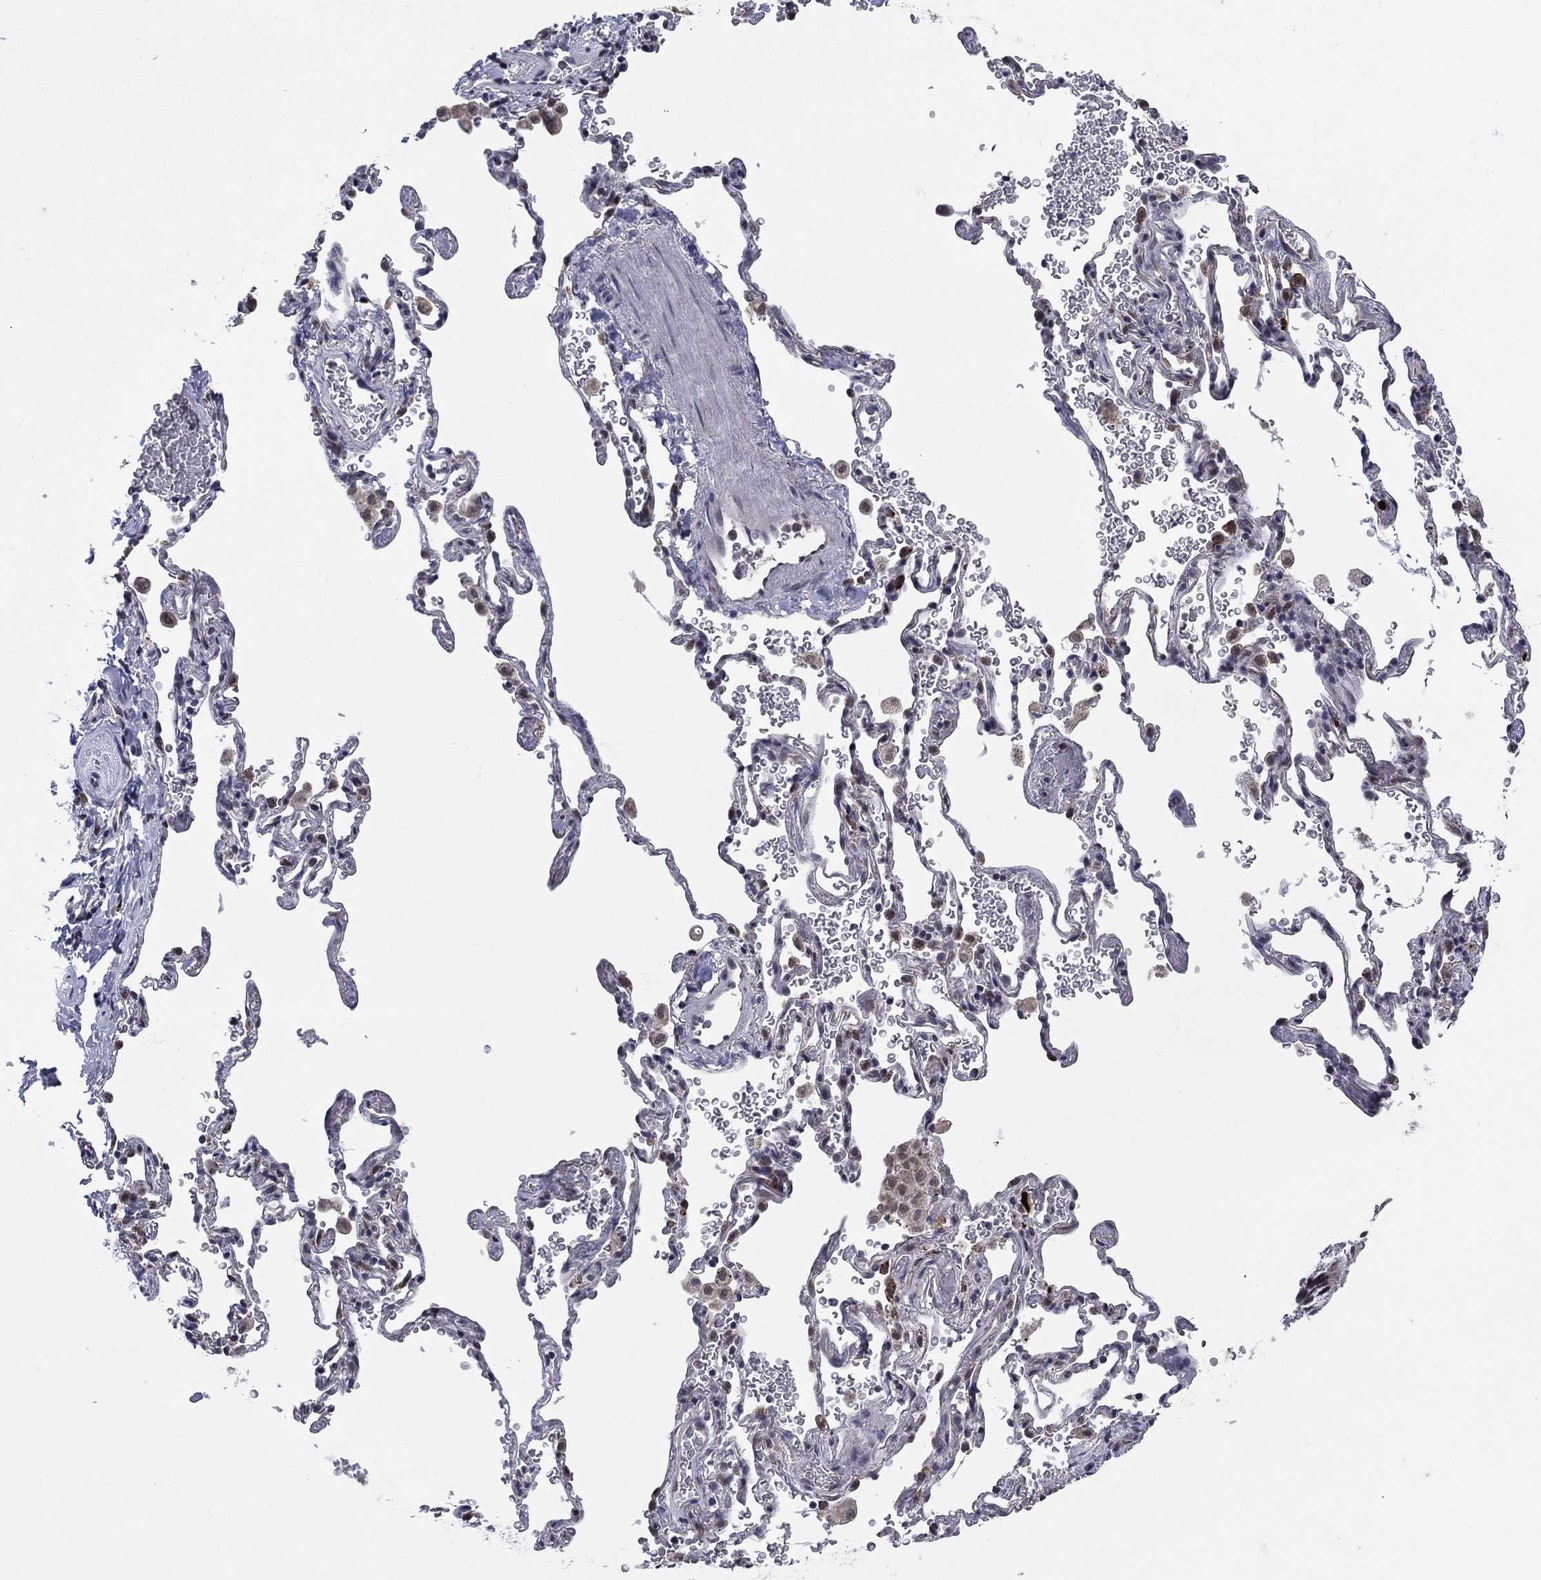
{"staining": {"intensity": "negative", "quantity": "none", "location": "none"}, "tissue": "adipose tissue", "cell_type": "Adipocytes", "image_type": "normal", "snomed": [{"axis": "morphology", "description": "Normal tissue, NOS"}, {"axis": "morphology", "description": "Adenocarcinoma, NOS"}, {"axis": "topography", "description": "Cartilage tissue"}, {"axis": "topography", "description": "Lung"}], "caption": "Adipose tissue stained for a protein using IHC shows no expression adipocytes.", "gene": "CDCA5", "patient": {"sex": "male", "age": 59}}